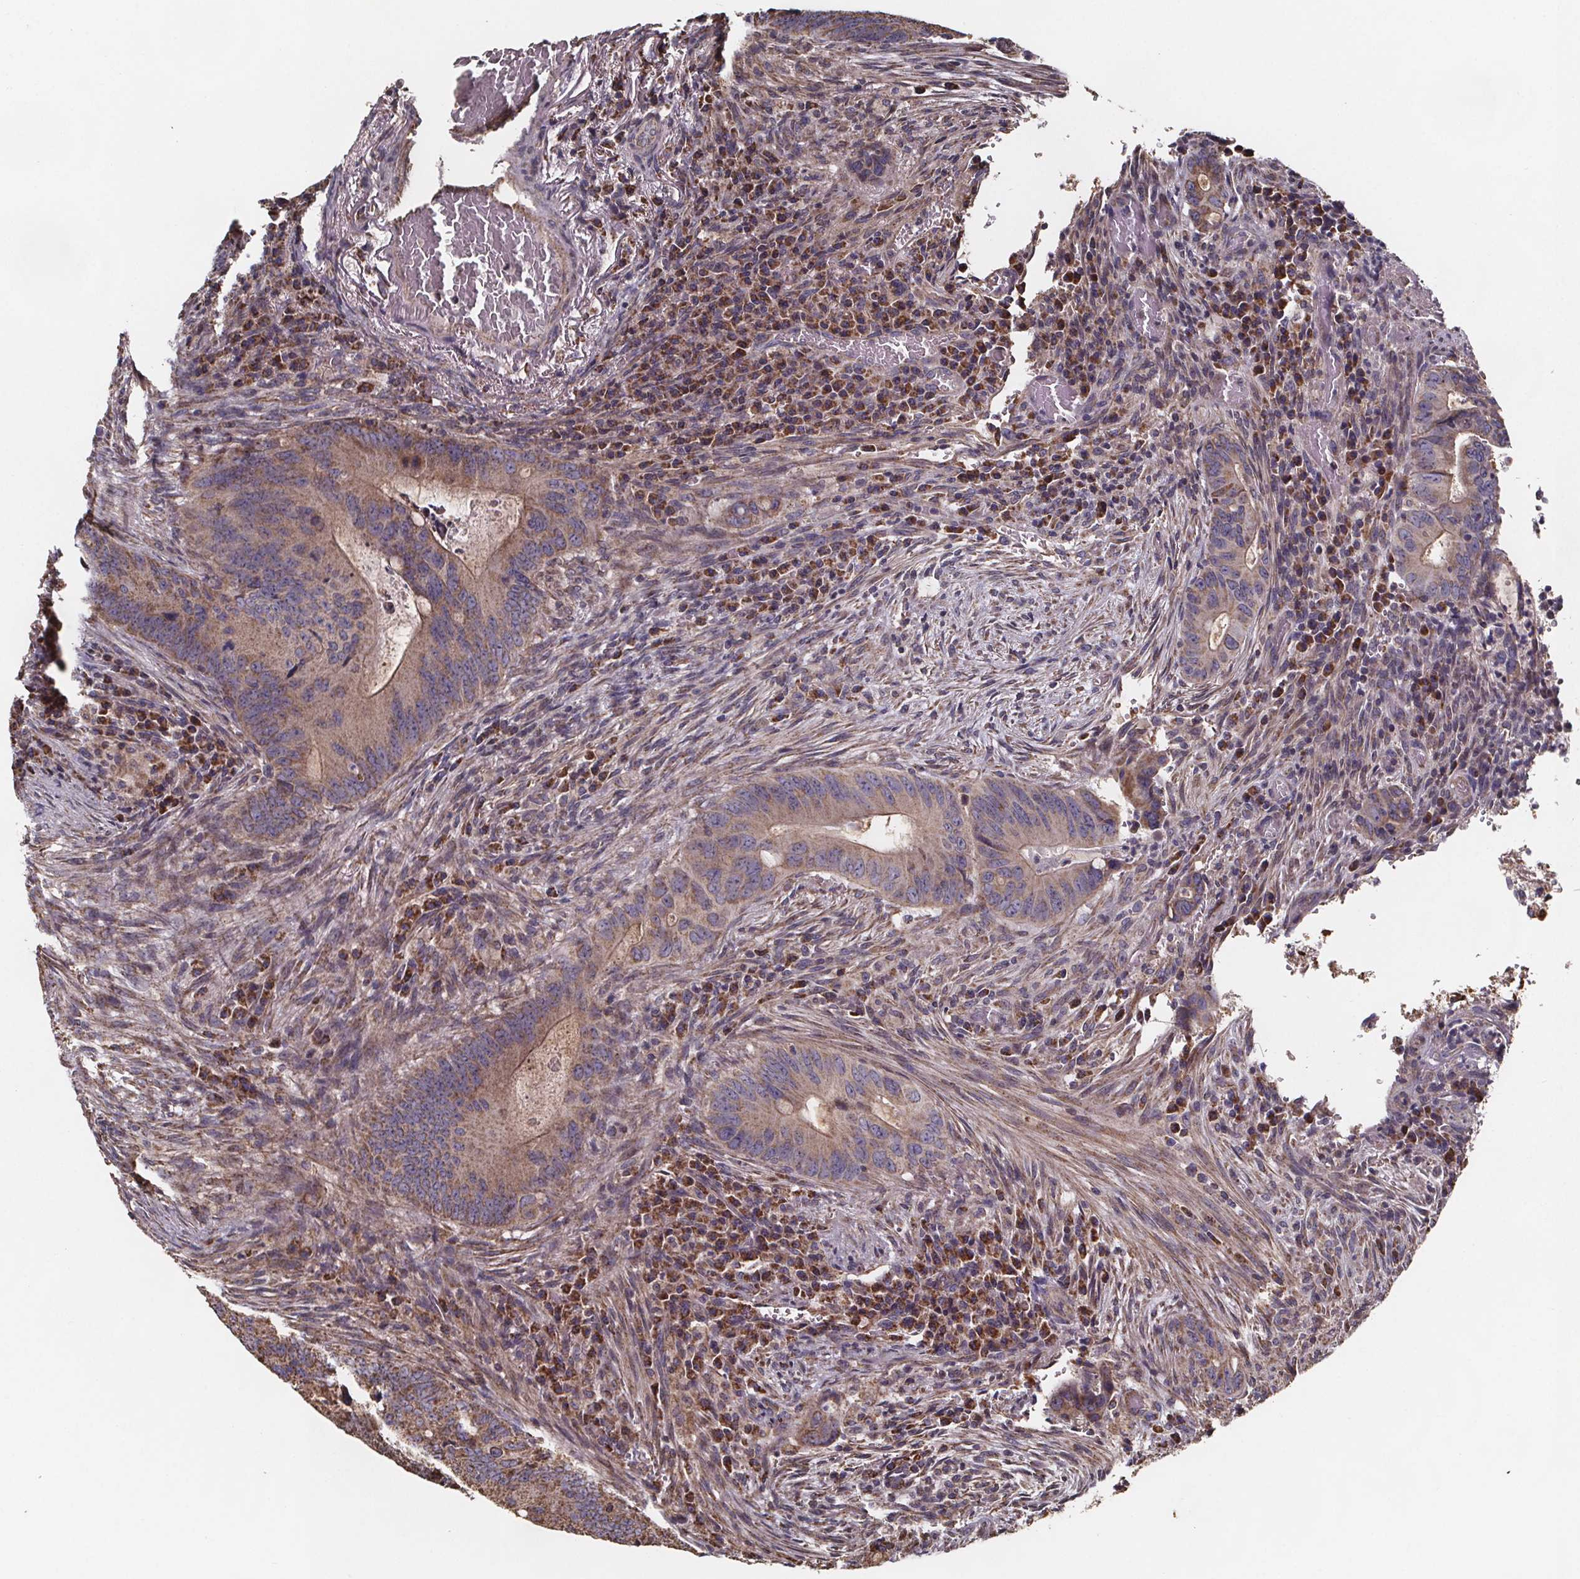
{"staining": {"intensity": "moderate", "quantity": ">75%", "location": "cytoplasmic/membranous"}, "tissue": "colorectal cancer", "cell_type": "Tumor cells", "image_type": "cancer", "snomed": [{"axis": "morphology", "description": "Adenocarcinoma, NOS"}, {"axis": "topography", "description": "Colon"}], "caption": "Human adenocarcinoma (colorectal) stained for a protein (brown) shows moderate cytoplasmic/membranous positive staining in about >75% of tumor cells.", "gene": "SLC35D2", "patient": {"sex": "female", "age": 74}}